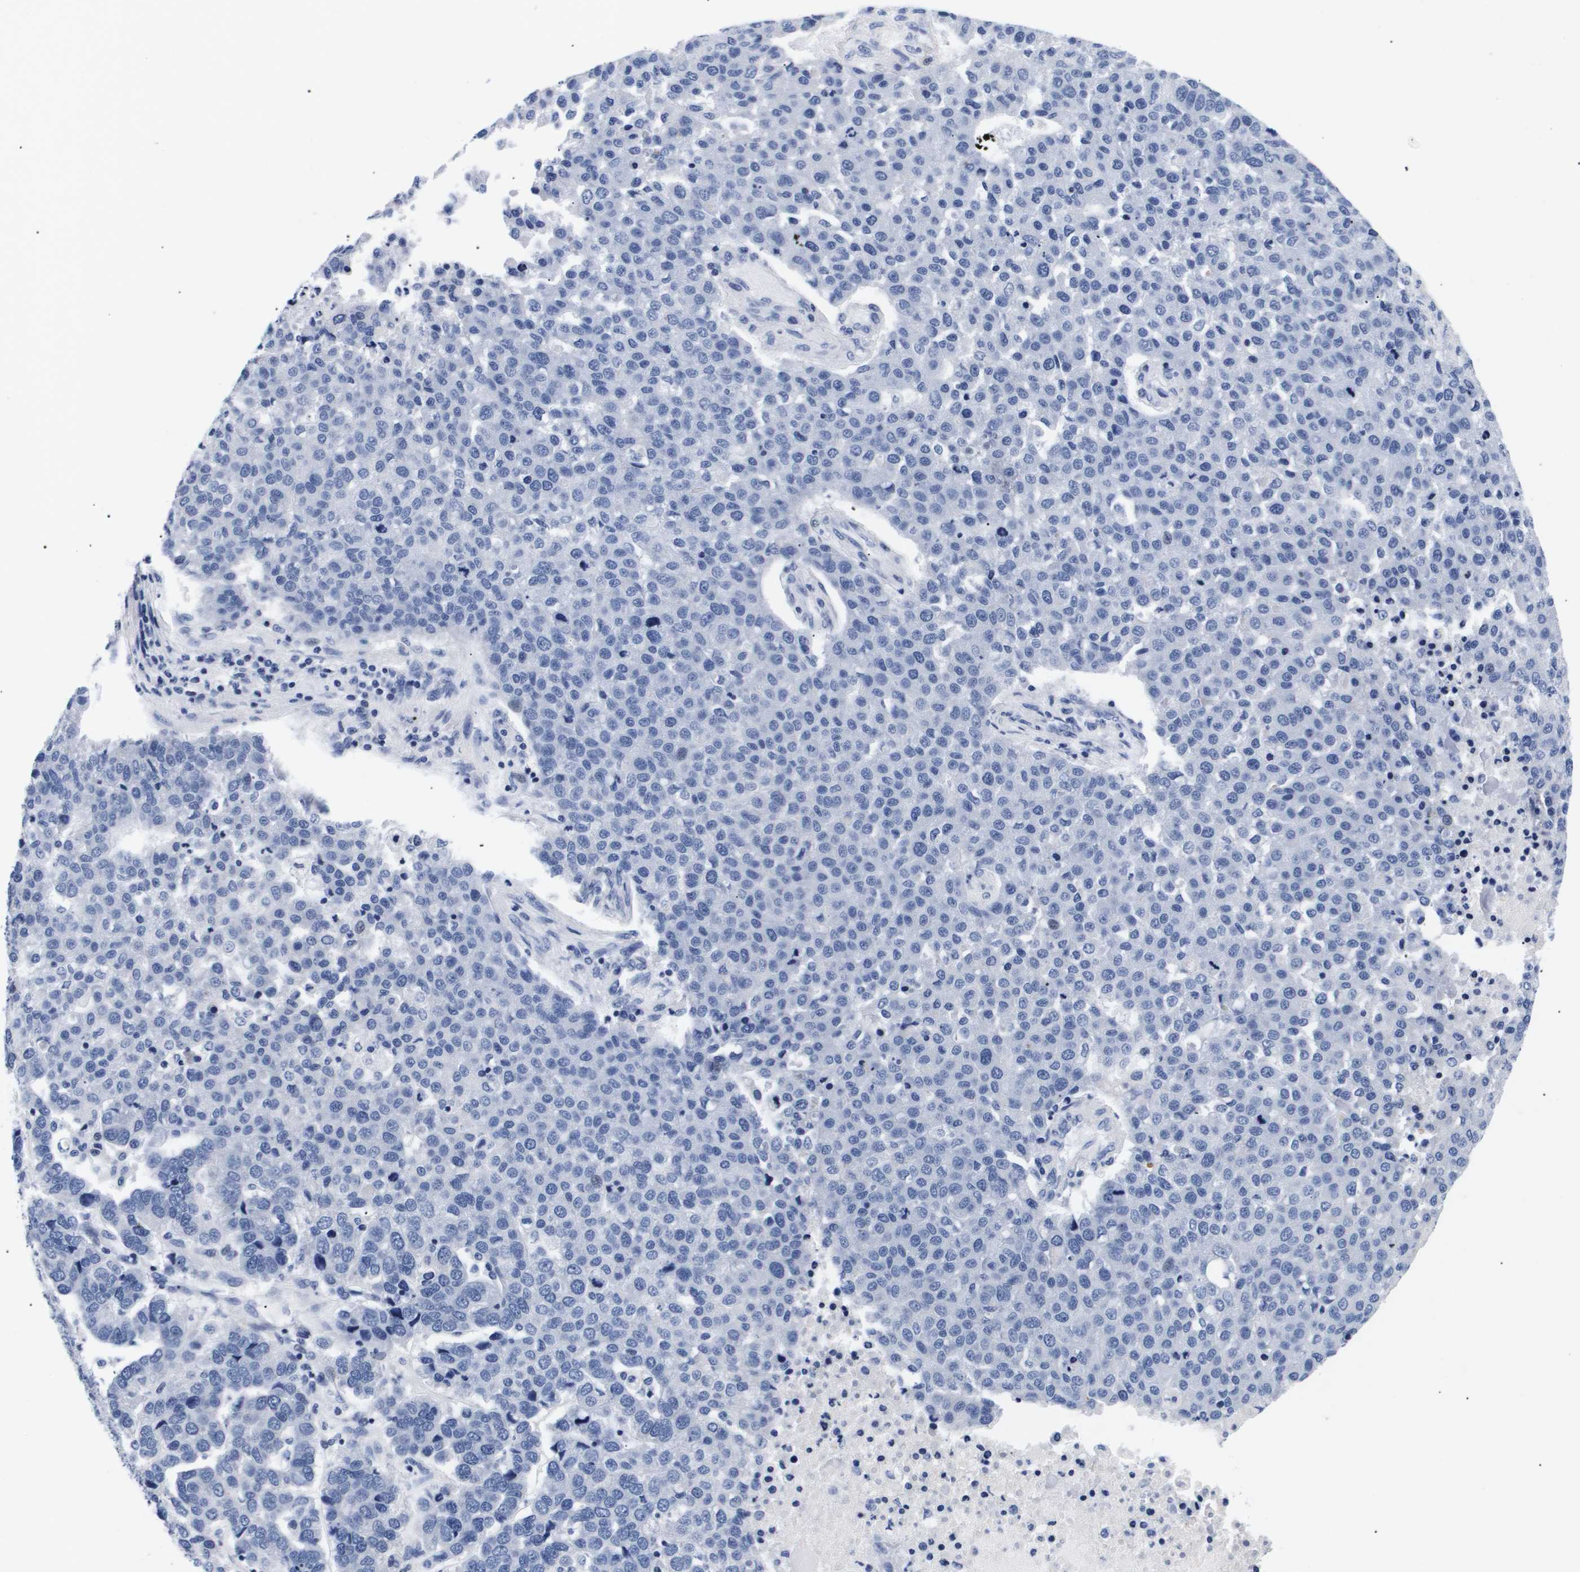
{"staining": {"intensity": "negative", "quantity": "none", "location": "none"}, "tissue": "pancreatic cancer", "cell_type": "Tumor cells", "image_type": "cancer", "snomed": [{"axis": "morphology", "description": "Adenocarcinoma, NOS"}, {"axis": "topography", "description": "Pancreas"}], "caption": "An image of pancreatic adenocarcinoma stained for a protein displays no brown staining in tumor cells.", "gene": "SHD", "patient": {"sex": "female", "age": 61}}